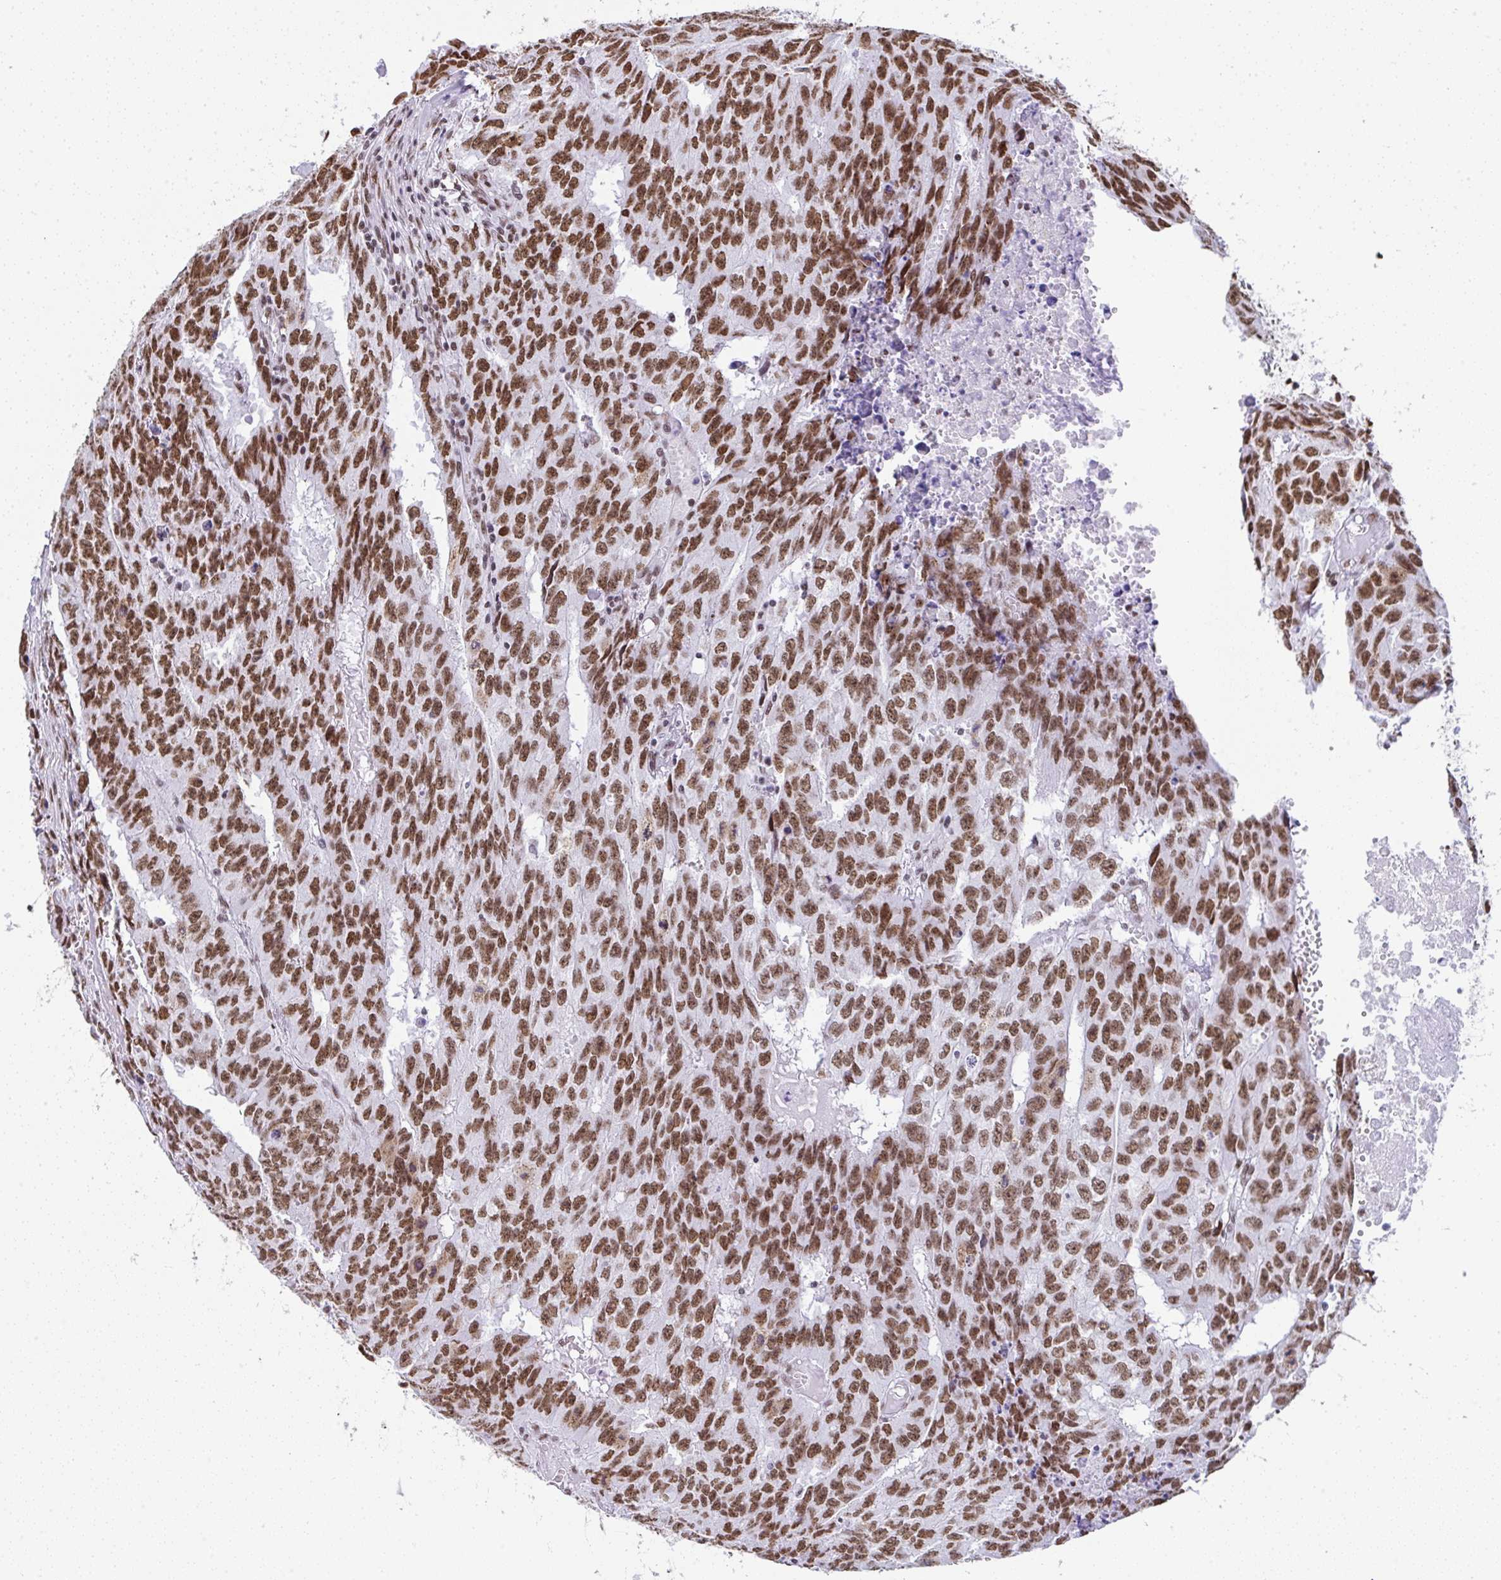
{"staining": {"intensity": "strong", "quantity": ">75%", "location": "nuclear"}, "tissue": "testis cancer", "cell_type": "Tumor cells", "image_type": "cancer", "snomed": [{"axis": "morphology", "description": "Carcinoma, Embryonal, NOS"}, {"axis": "morphology", "description": "Teratoma, malignant, NOS"}, {"axis": "topography", "description": "Testis"}], "caption": "Immunohistochemistry (IHC) photomicrograph of testis teratoma (malignant) stained for a protein (brown), which reveals high levels of strong nuclear expression in about >75% of tumor cells.", "gene": "DDX52", "patient": {"sex": "male", "age": 24}}